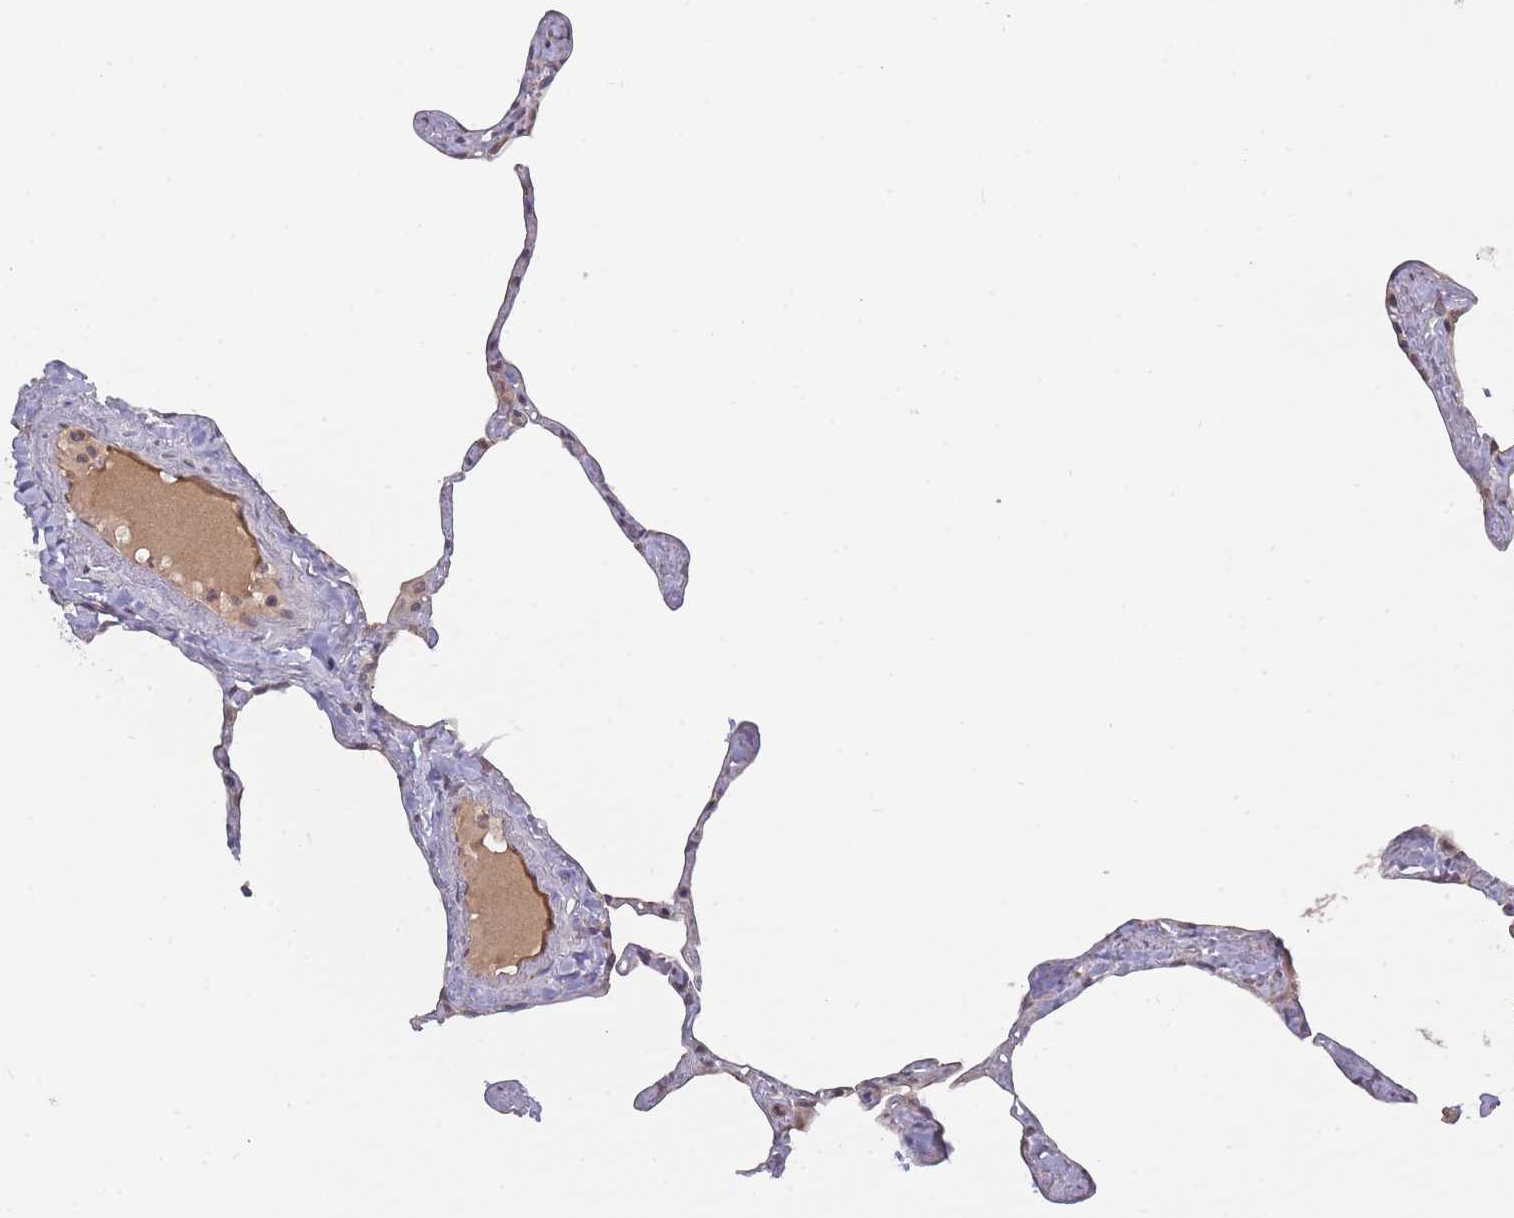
{"staining": {"intensity": "negative", "quantity": "none", "location": "none"}, "tissue": "lung", "cell_type": "Alveolar cells", "image_type": "normal", "snomed": [{"axis": "morphology", "description": "Normal tissue, NOS"}, {"axis": "topography", "description": "Lung"}], "caption": "High power microscopy micrograph of an immunohistochemistry photomicrograph of benign lung, revealing no significant positivity in alveolar cells.", "gene": "ADCYAP1R1", "patient": {"sex": "male", "age": 65}}